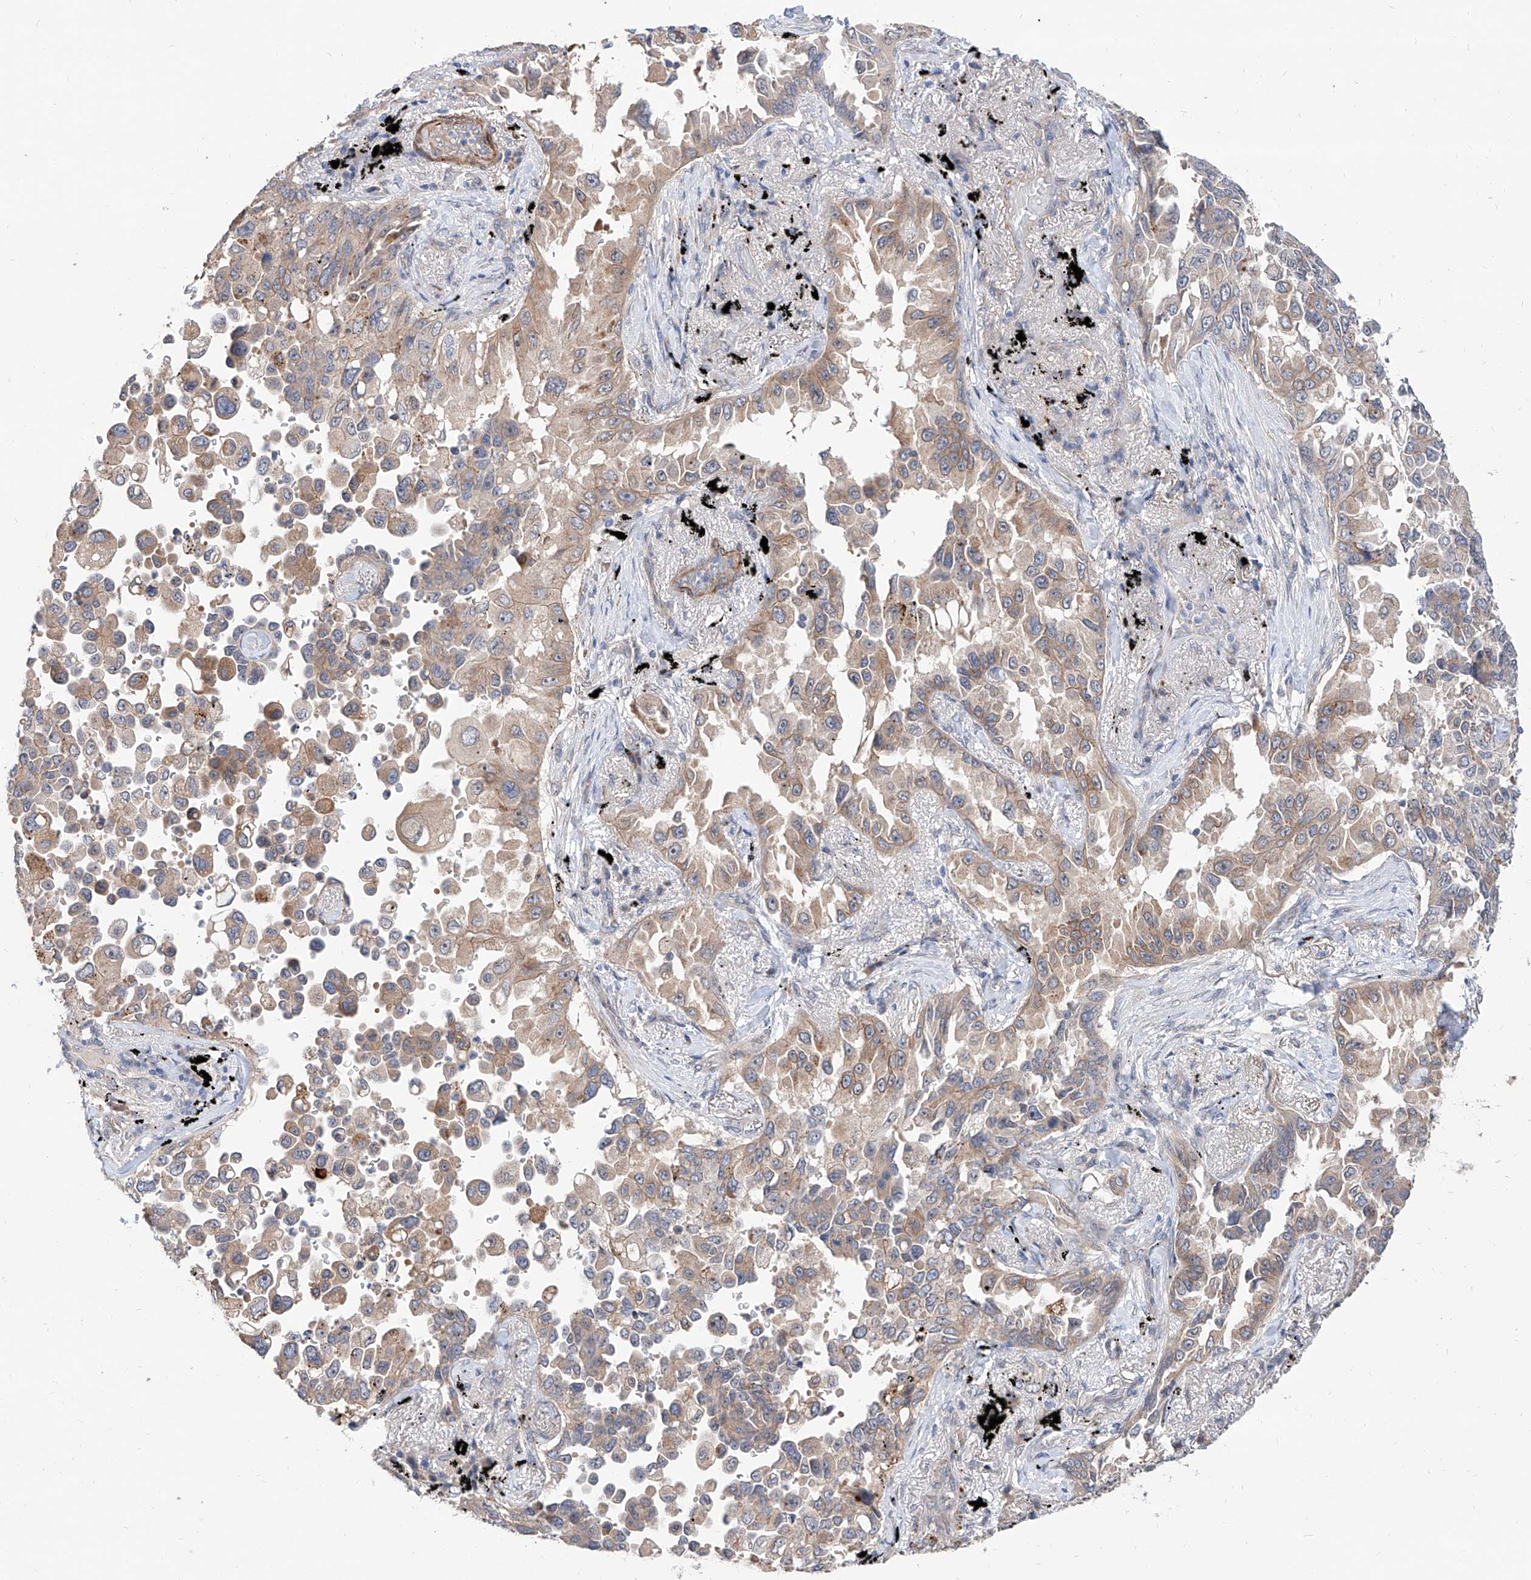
{"staining": {"intensity": "weak", "quantity": ">75%", "location": "cytoplasmic/membranous"}, "tissue": "lung cancer", "cell_type": "Tumor cells", "image_type": "cancer", "snomed": [{"axis": "morphology", "description": "Adenocarcinoma, NOS"}, {"axis": "topography", "description": "Lung"}], "caption": "A photomicrograph of human lung cancer (adenocarcinoma) stained for a protein shows weak cytoplasmic/membranous brown staining in tumor cells. Nuclei are stained in blue.", "gene": "MAGEE2", "patient": {"sex": "female", "age": 67}}